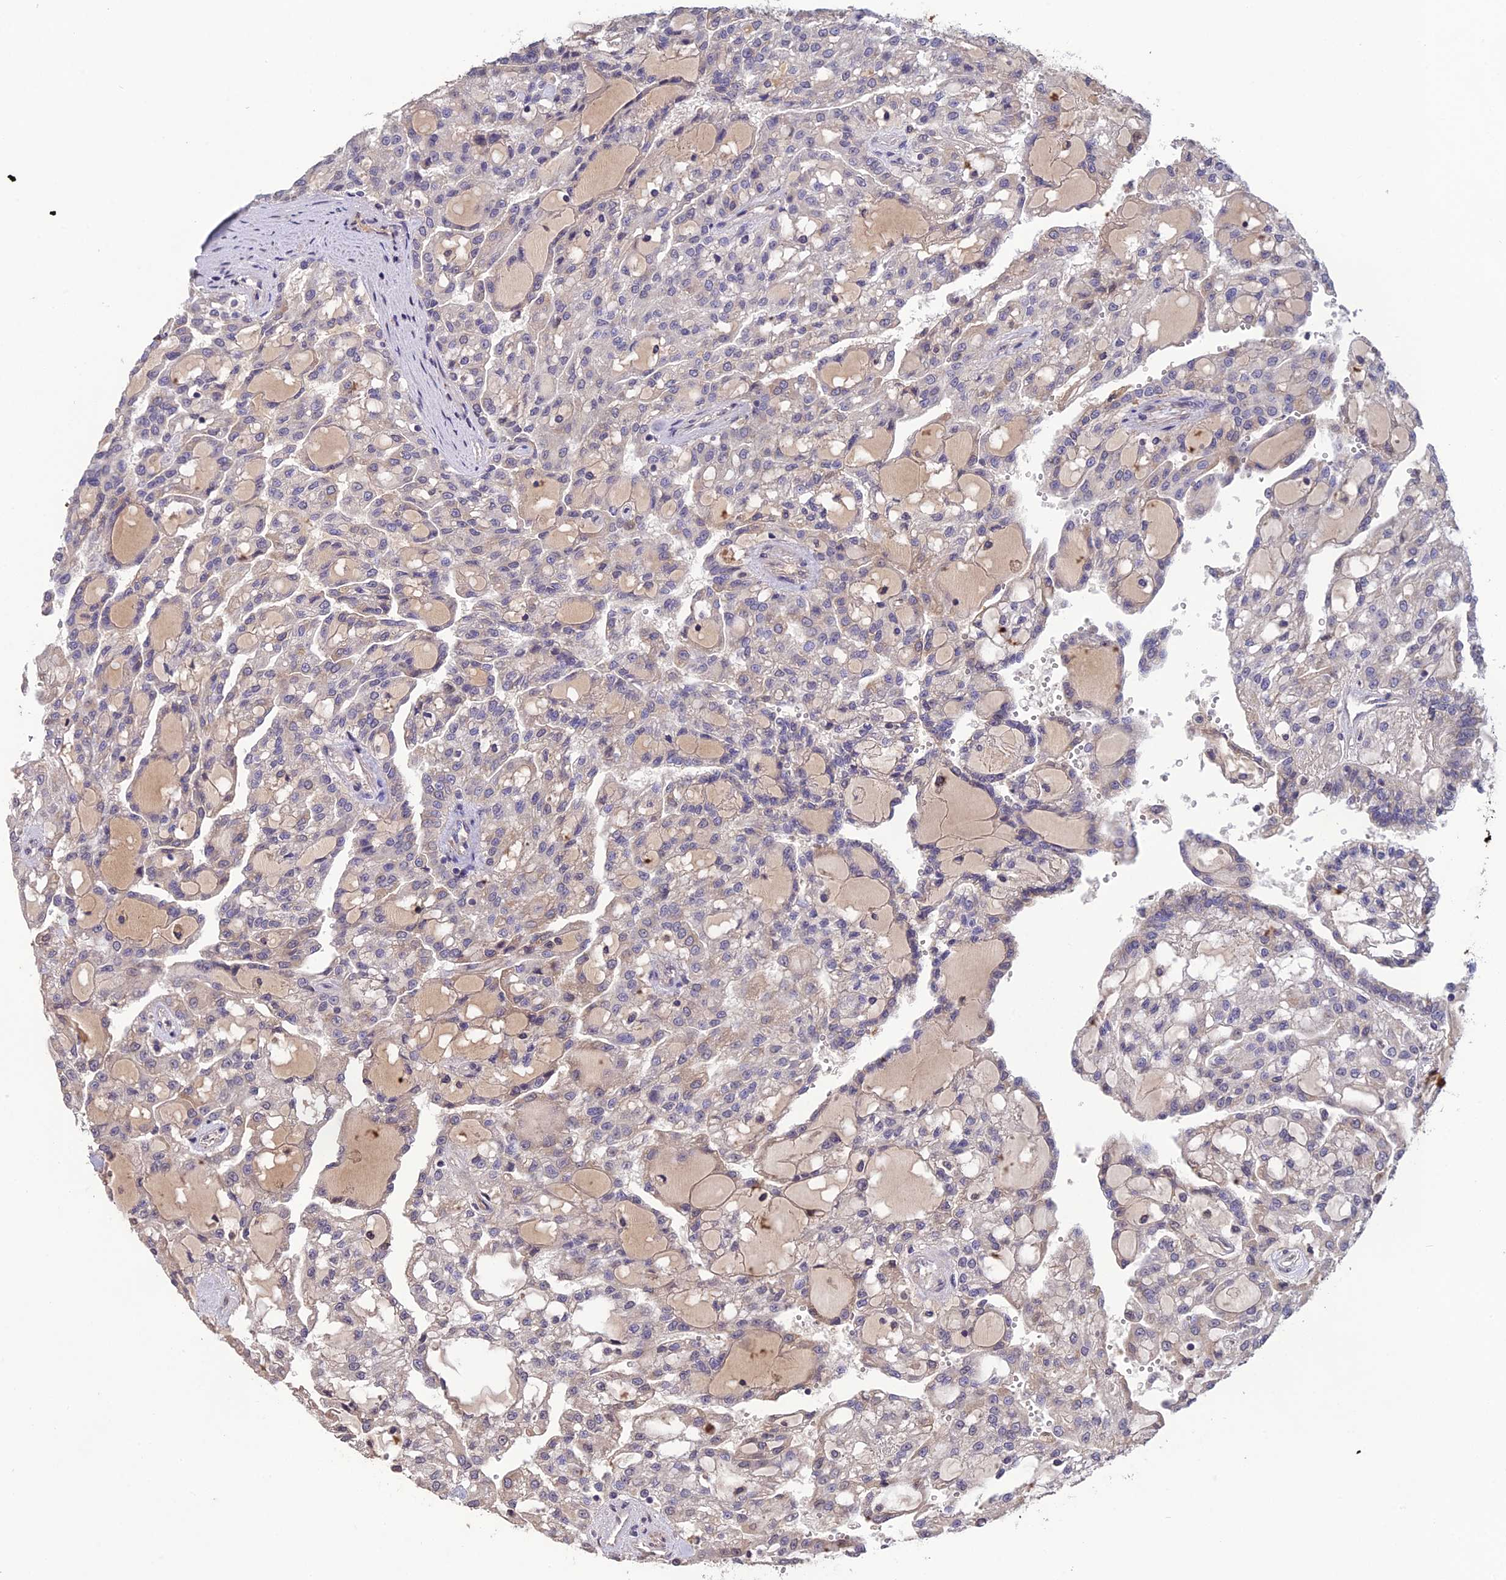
{"staining": {"intensity": "negative", "quantity": "none", "location": "none"}, "tissue": "renal cancer", "cell_type": "Tumor cells", "image_type": "cancer", "snomed": [{"axis": "morphology", "description": "Adenocarcinoma, NOS"}, {"axis": "topography", "description": "Kidney"}], "caption": "This histopathology image is of renal adenocarcinoma stained with immunohistochemistry to label a protein in brown with the nuclei are counter-stained blue. There is no staining in tumor cells.", "gene": "SLC39A13", "patient": {"sex": "male", "age": 63}}